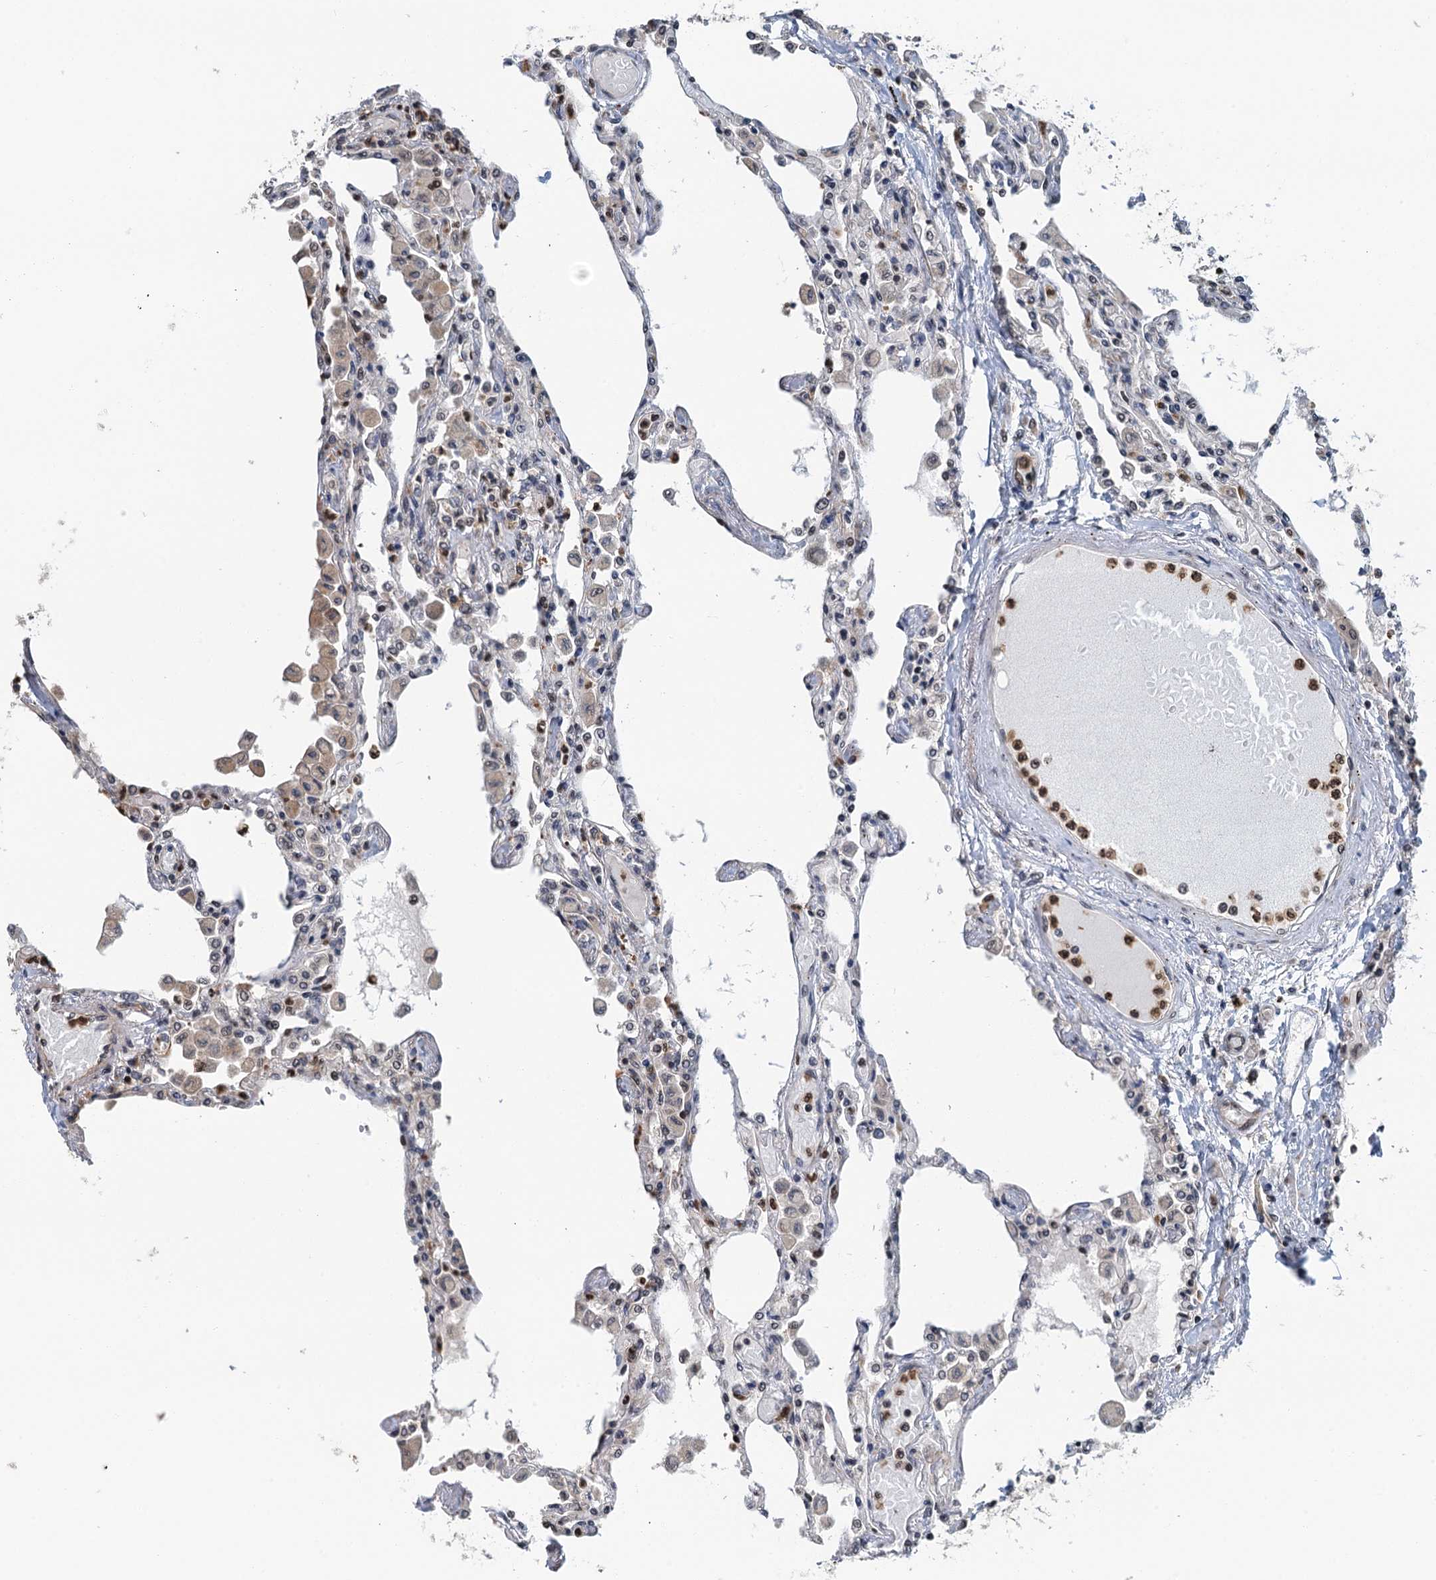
{"staining": {"intensity": "strong", "quantity": "<25%", "location": "cytoplasmic/membranous,nuclear"}, "tissue": "lung", "cell_type": "Alveolar cells", "image_type": "normal", "snomed": [{"axis": "morphology", "description": "Normal tissue, NOS"}, {"axis": "topography", "description": "Bronchus"}, {"axis": "topography", "description": "Lung"}], "caption": "DAB immunohistochemical staining of benign human lung reveals strong cytoplasmic/membranous,nuclear protein staining in about <25% of alveolar cells. Immunohistochemistry (ihc) stains the protein in brown and the nuclei are stained blue.", "gene": "WHAMM", "patient": {"sex": "female", "age": 49}}